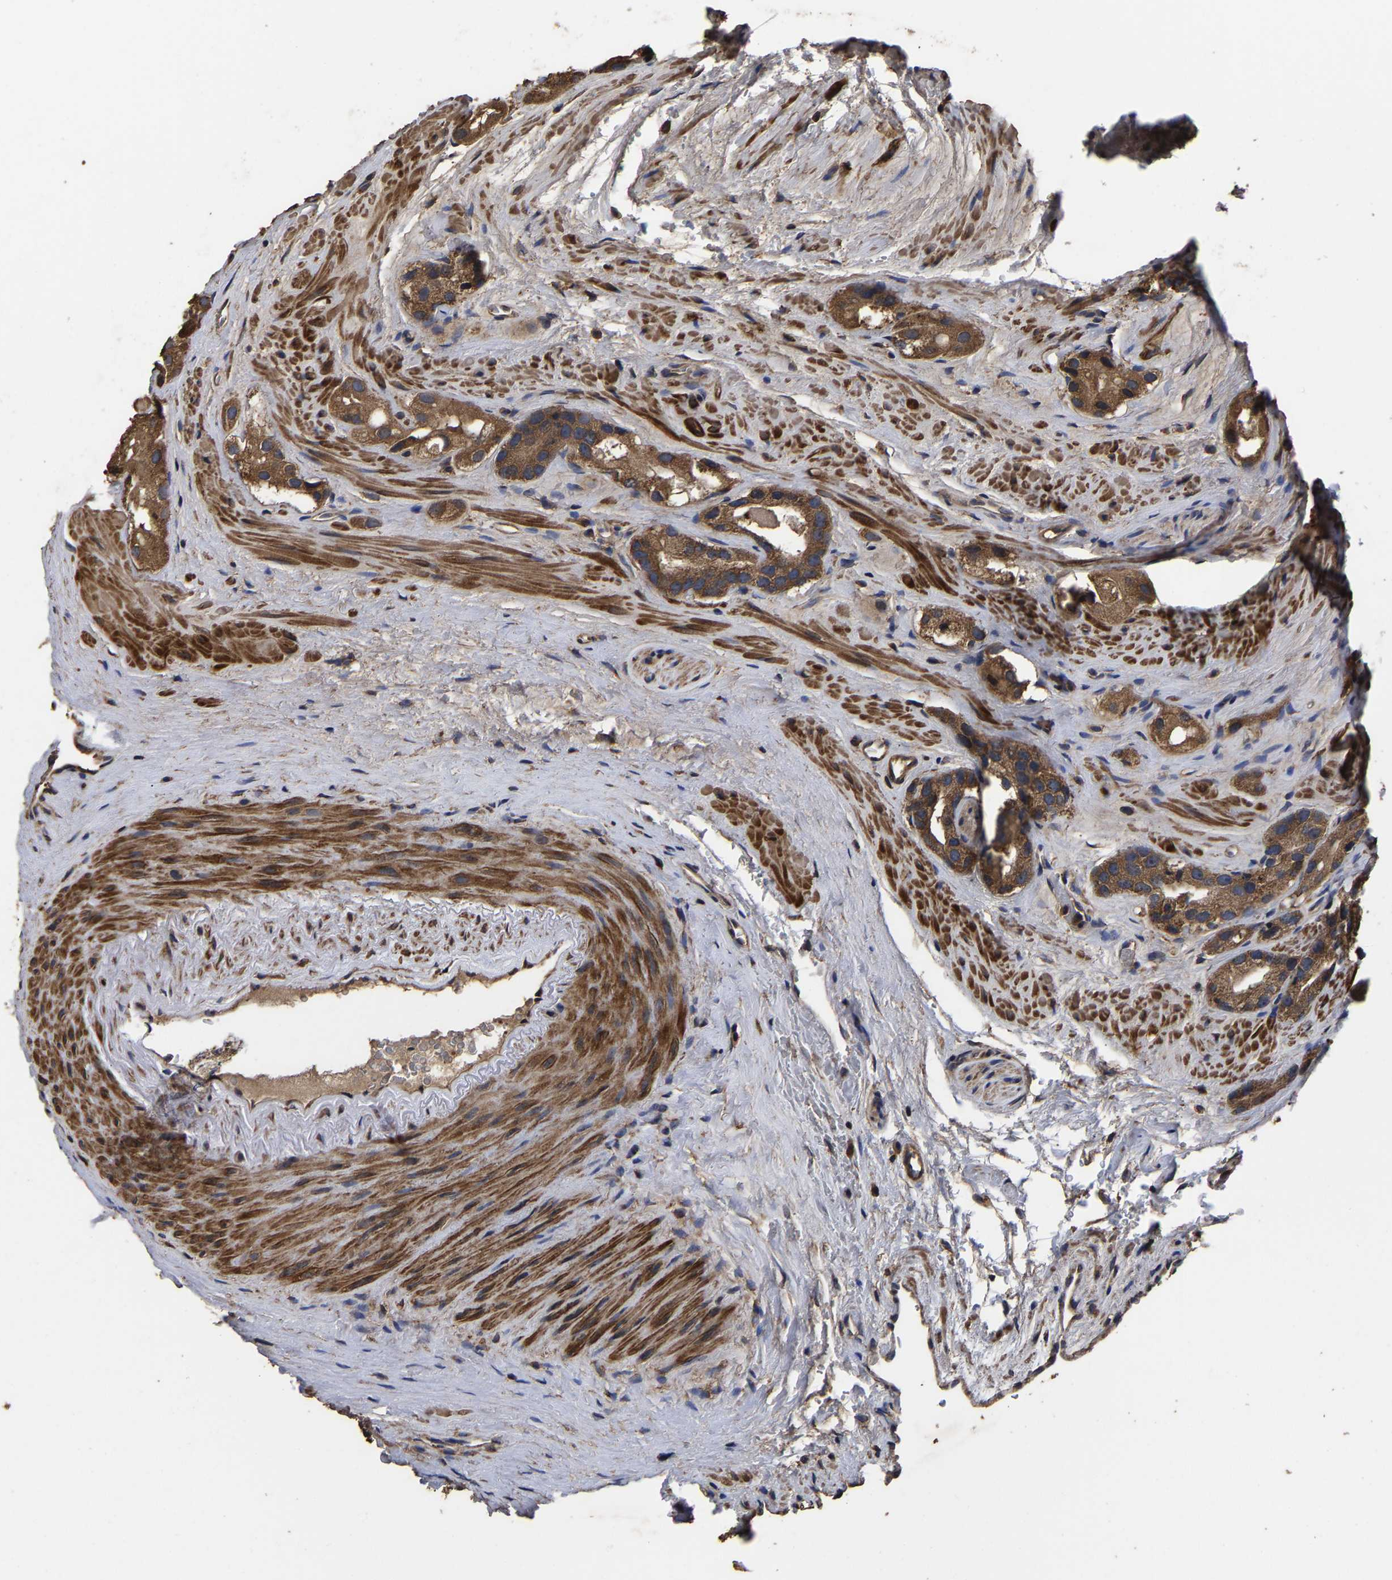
{"staining": {"intensity": "moderate", "quantity": ">75%", "location": "cytoplasmic/membranous"}, "tissue": "prostate cancer", "cell_type": "Tumor cells", "image_type": "cancer", "snomed": [{"axis": "morphology", "description": "Adenocarcinoma, High grade"}, {"axis": "topography", "description": "Prostate"}], "caption": "Prostate cancer (adenocarcinoma (high-grade)) stained with a protein marker shows moderate staining in tumor cells.", "gene": "ITCH", "patient": {"sex": "male", "age": 63}}